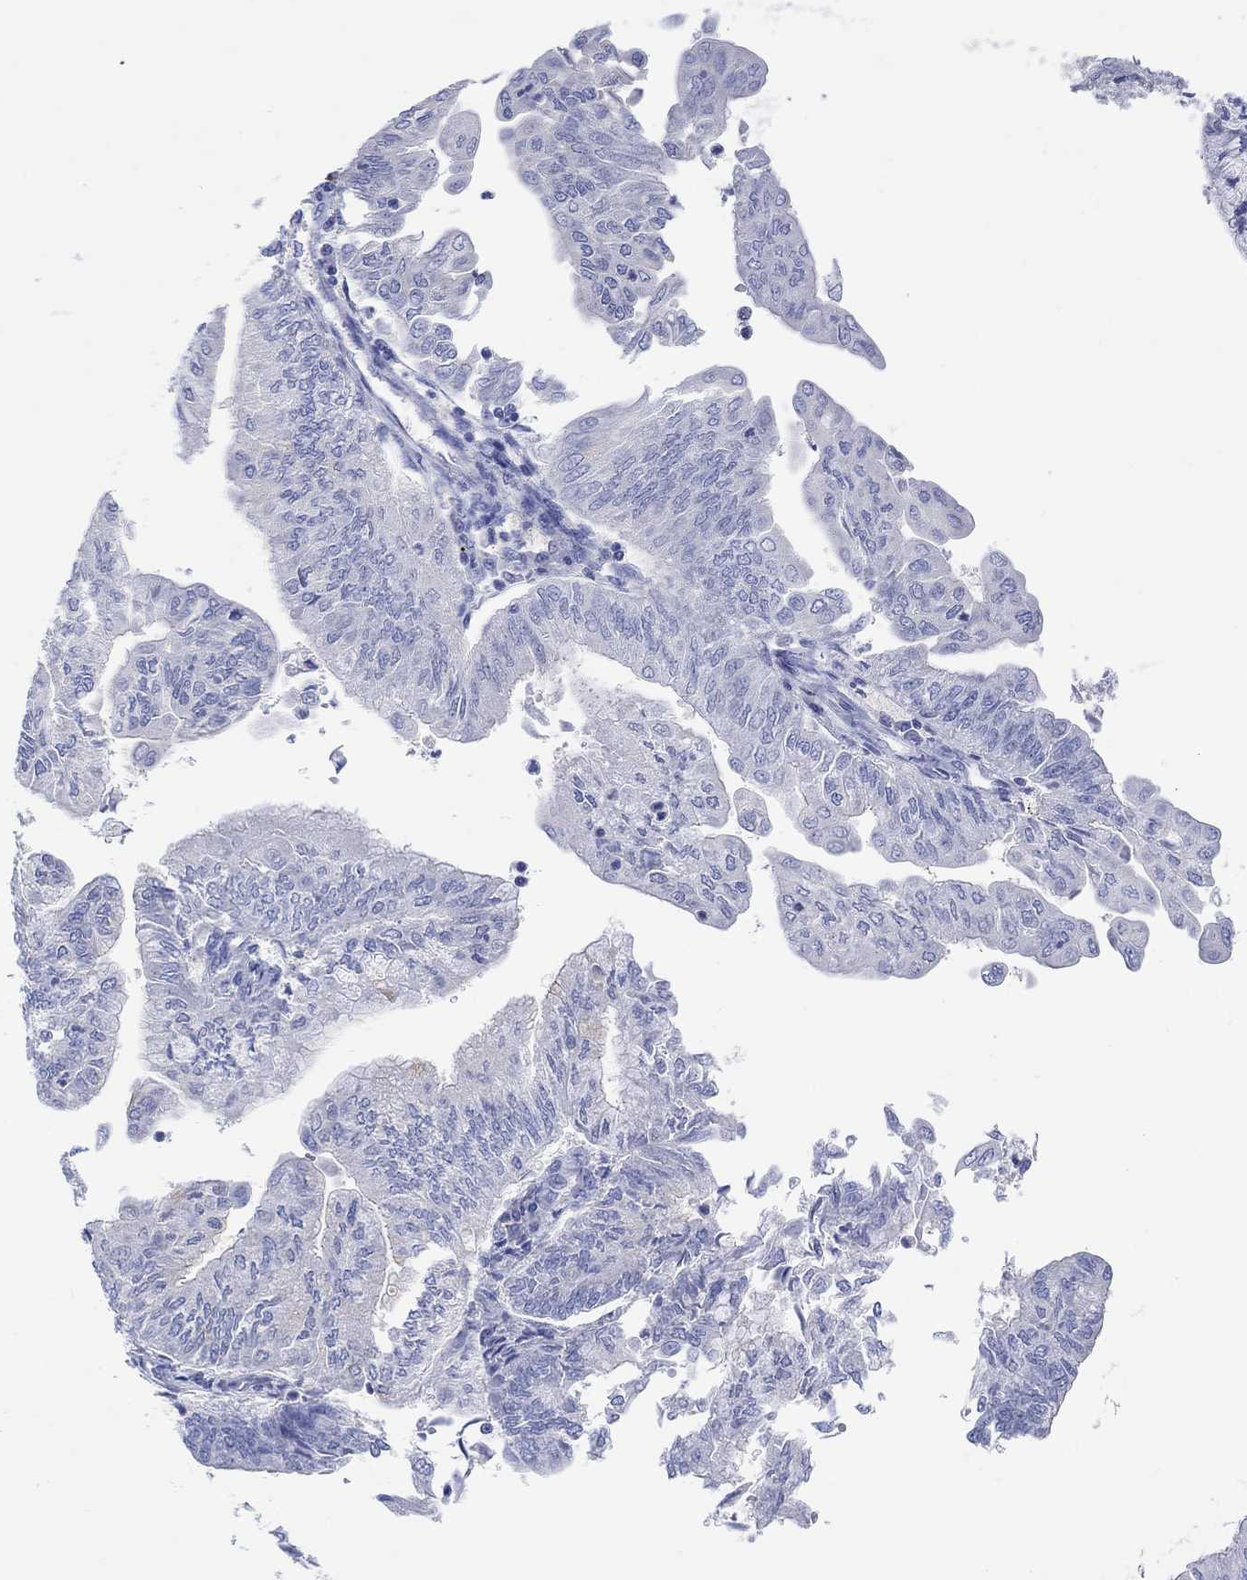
{"staining": {"intensity": "negative", "quantity": "none", "location": "none"}, "tissue": "endometrial cancer", "cell_type": "Tumor cells", "image_type": "cancer", "snomed": [{"axis": "morphology", "description": "Adenocarcinoma, NOS"}, {"axis": "topography", "description": "Endometrium"}], "caption": "Endometrial cancer (adenocarcinoma) was stained to show a protein in brown. There is no significant positivity in tumor cells.", "gene": "GCM1", "patient": {"sex": "female", "age": 59}}